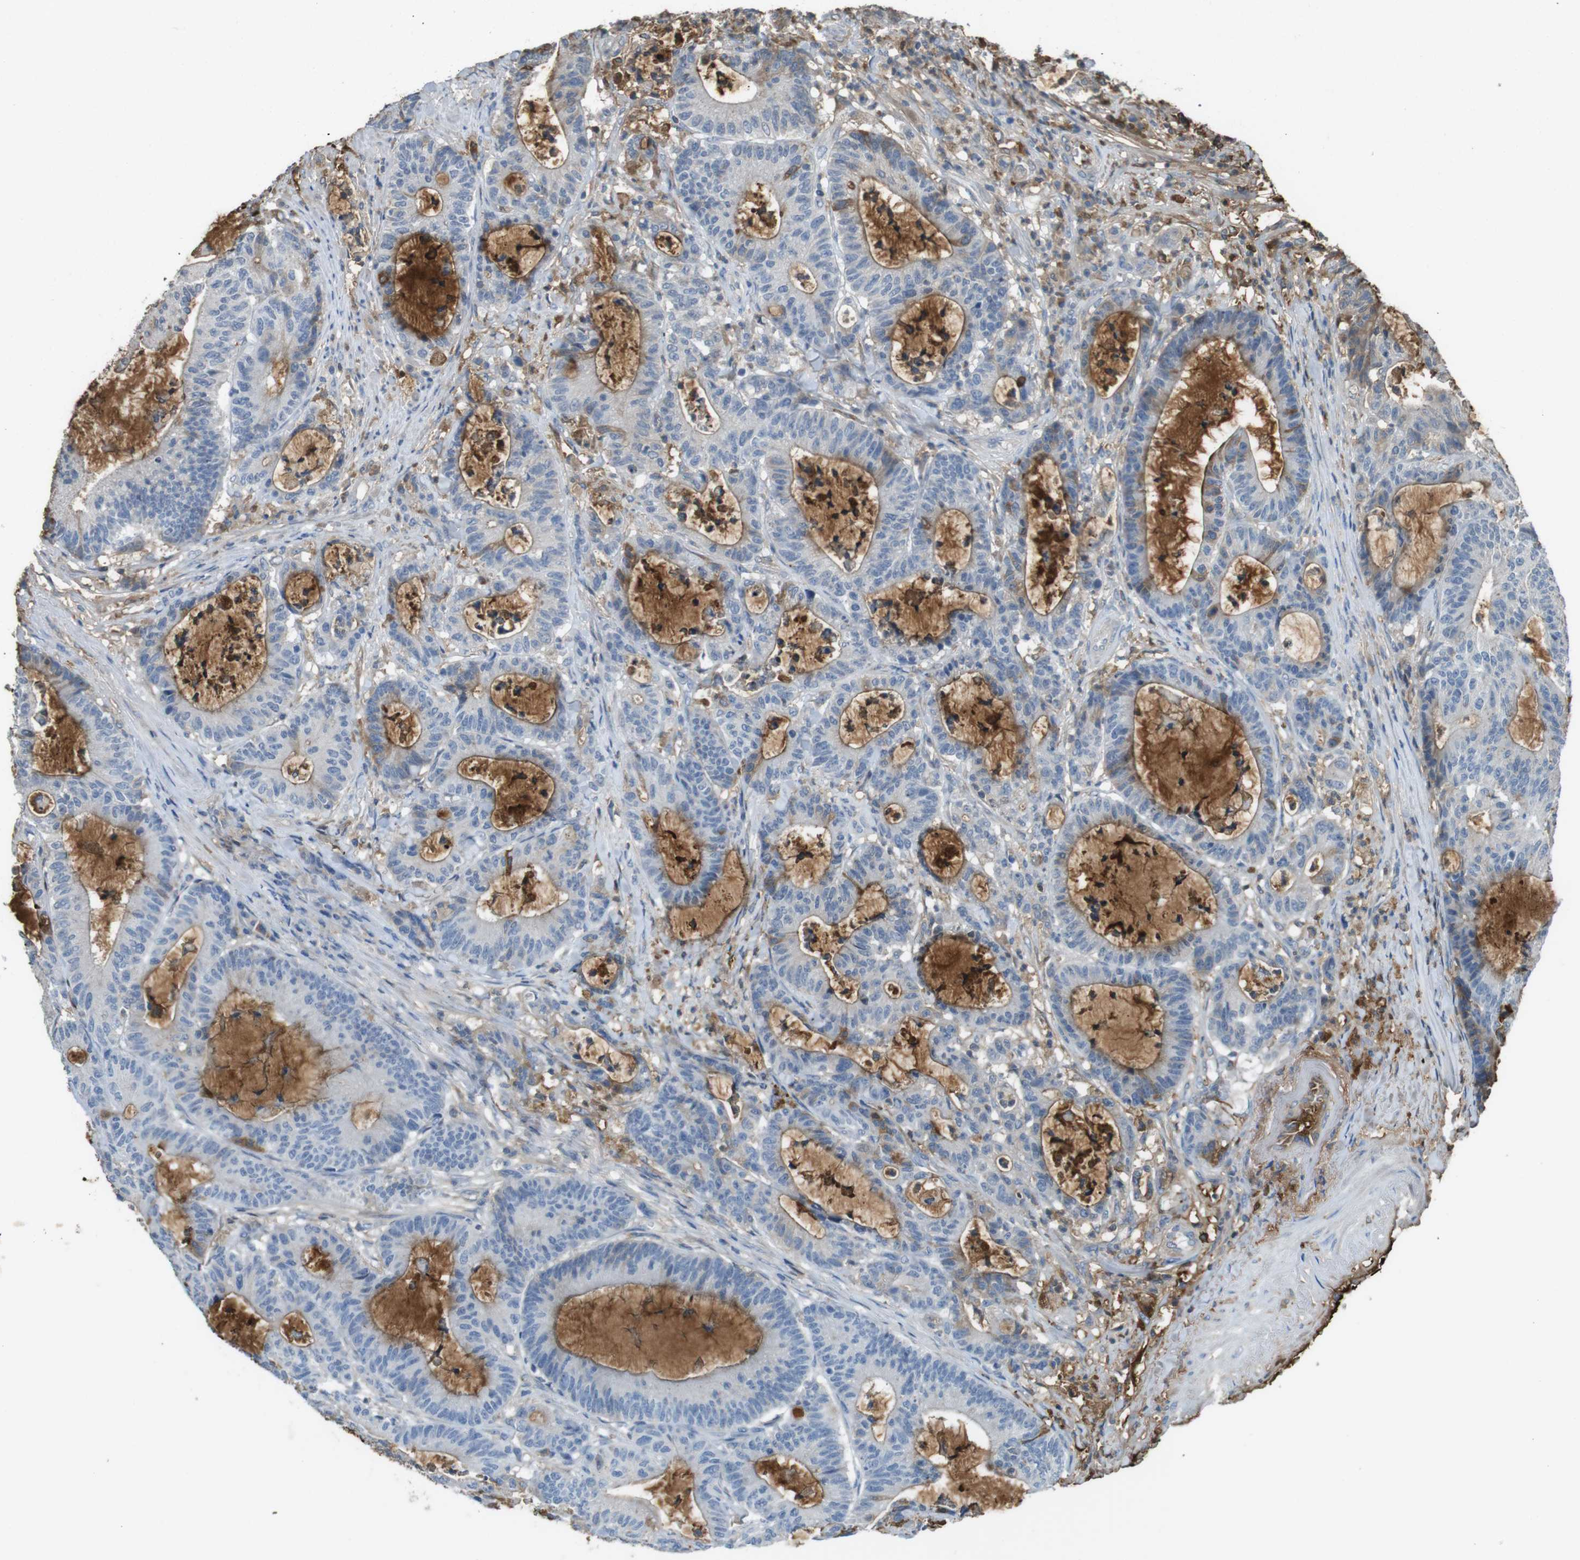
{"staining": {"intensity": "moderate", "quantity": "<25%", "location": "cytoplasmic/membranous"}, "tissue": "colorectal cancer", "cell_type": "Tumor cells", "image_type": "cancer", "snomed": [{"axis": "morphology", "description": "Adenocarcinoma, NOS"}, {"axis": "topography", "description": "Colon"}], "caption": "Tumor cells demonstrate low levels of moderate cytoplasmic/membranous positivity in approximately <25% of cells in adenocarcinoma (colorectal). (DAB (3,3'-diaminobenzidine) = brown stain, brightfield microscopy at high magnification).", "gene": "LTBP4", "patient": {"sex": "female", "age": 84}}